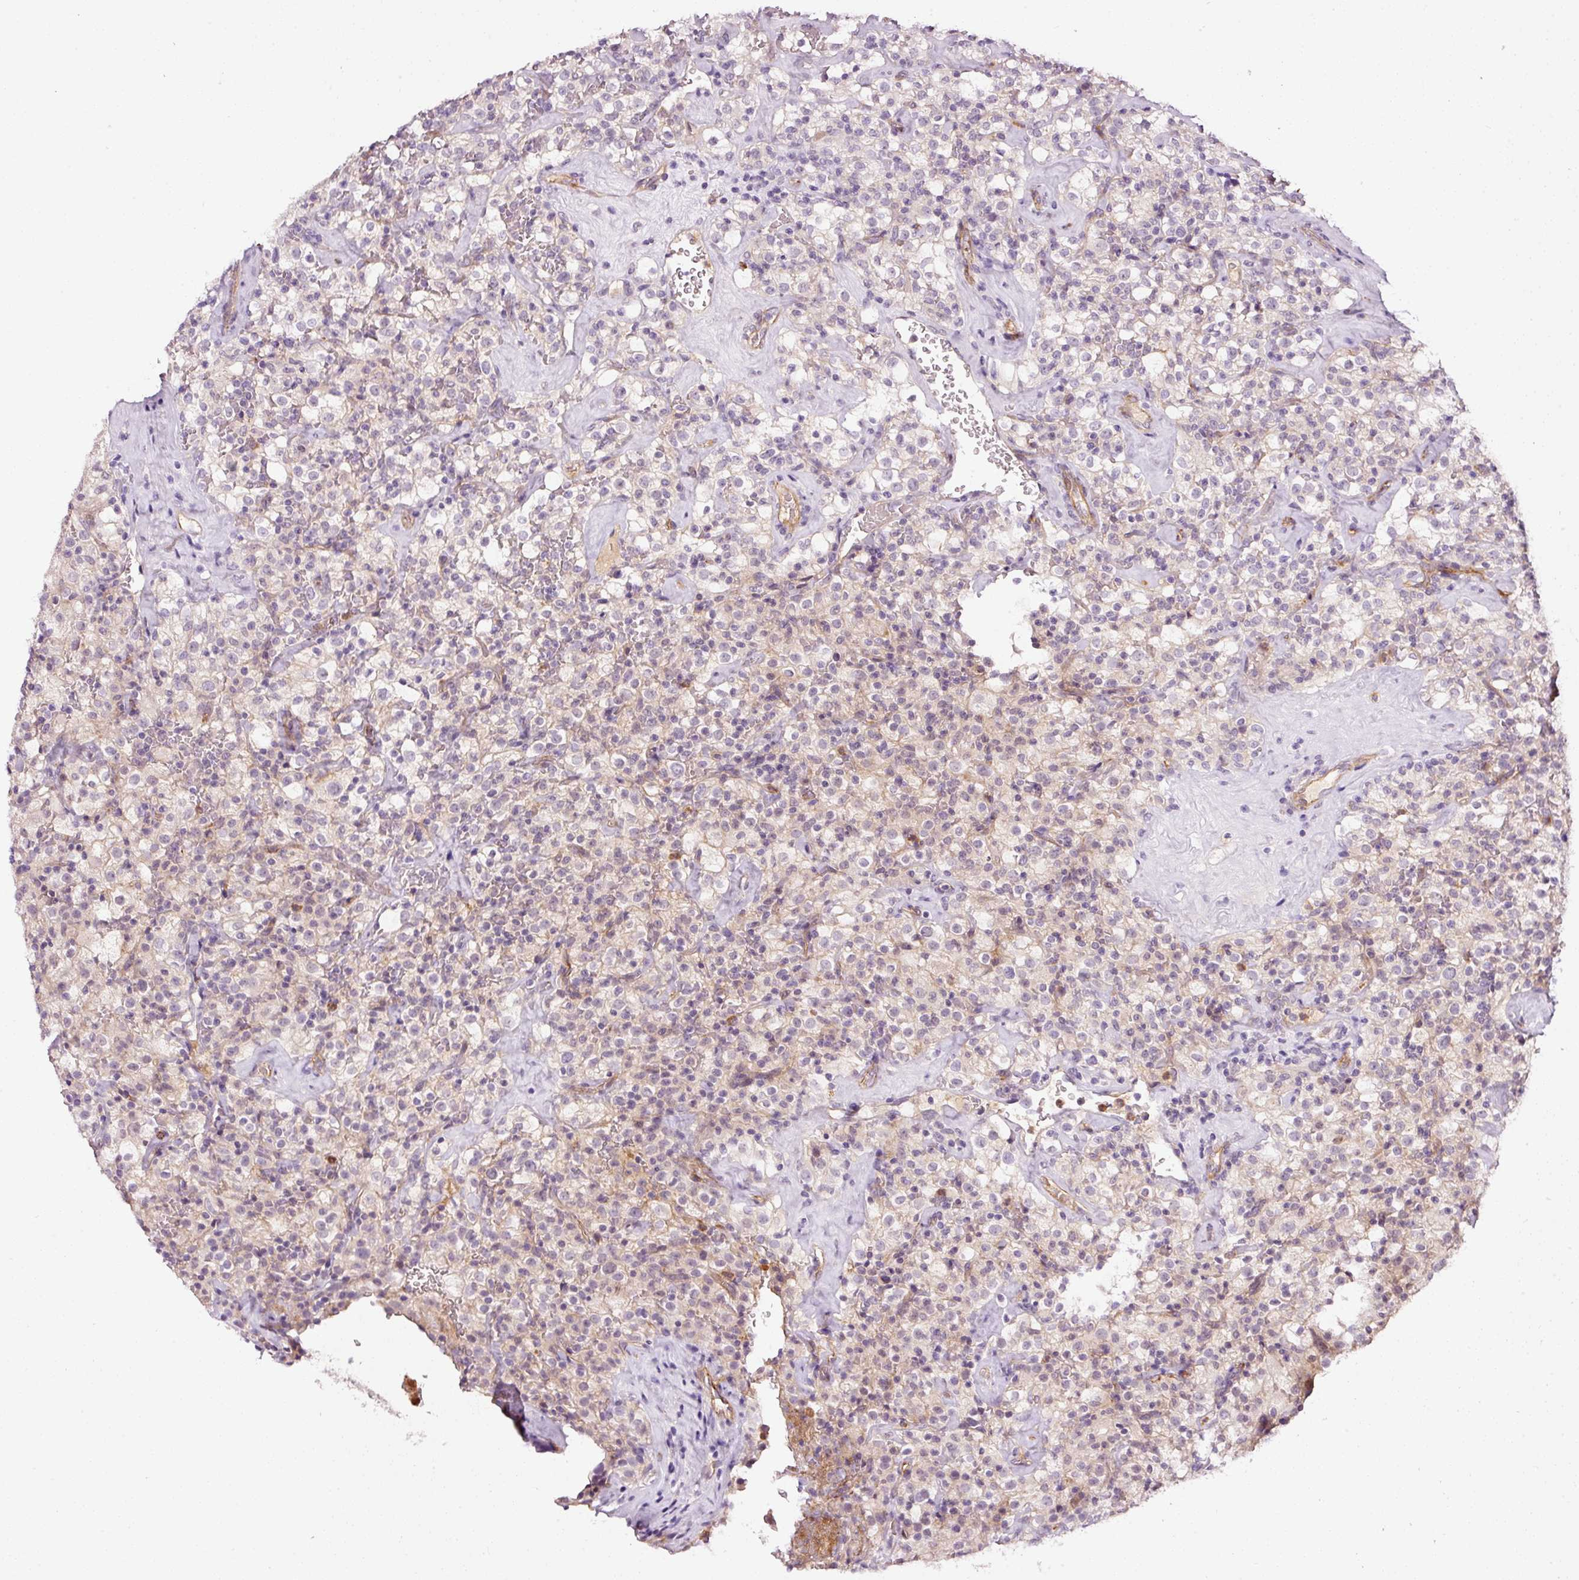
{"staining": {"intensity": "negative", "quantity": "none", "location": "none"}, "tissue": "renal cancer", "cell_type": "Tumor cells", "image_type": "cancer", "snomed": [{"axis": "morphology", "description": "Adenocarcinoma, NOS"}, {"axis": "topography", "description": "Kidney"}], "caption": "This image is of renal cancer stained with immunohistochemistry to label a protein in brown with the nuclei are counter-stained blue. There is no staining in tumor cells. Brightfield microscopy of immunohistochemistry (IHC) stained with DAB (brown) and hematoxylin (blue), captured at high magnification.", "gene": "ABCB4", "patient": {"sex": "female", "age": 74}}